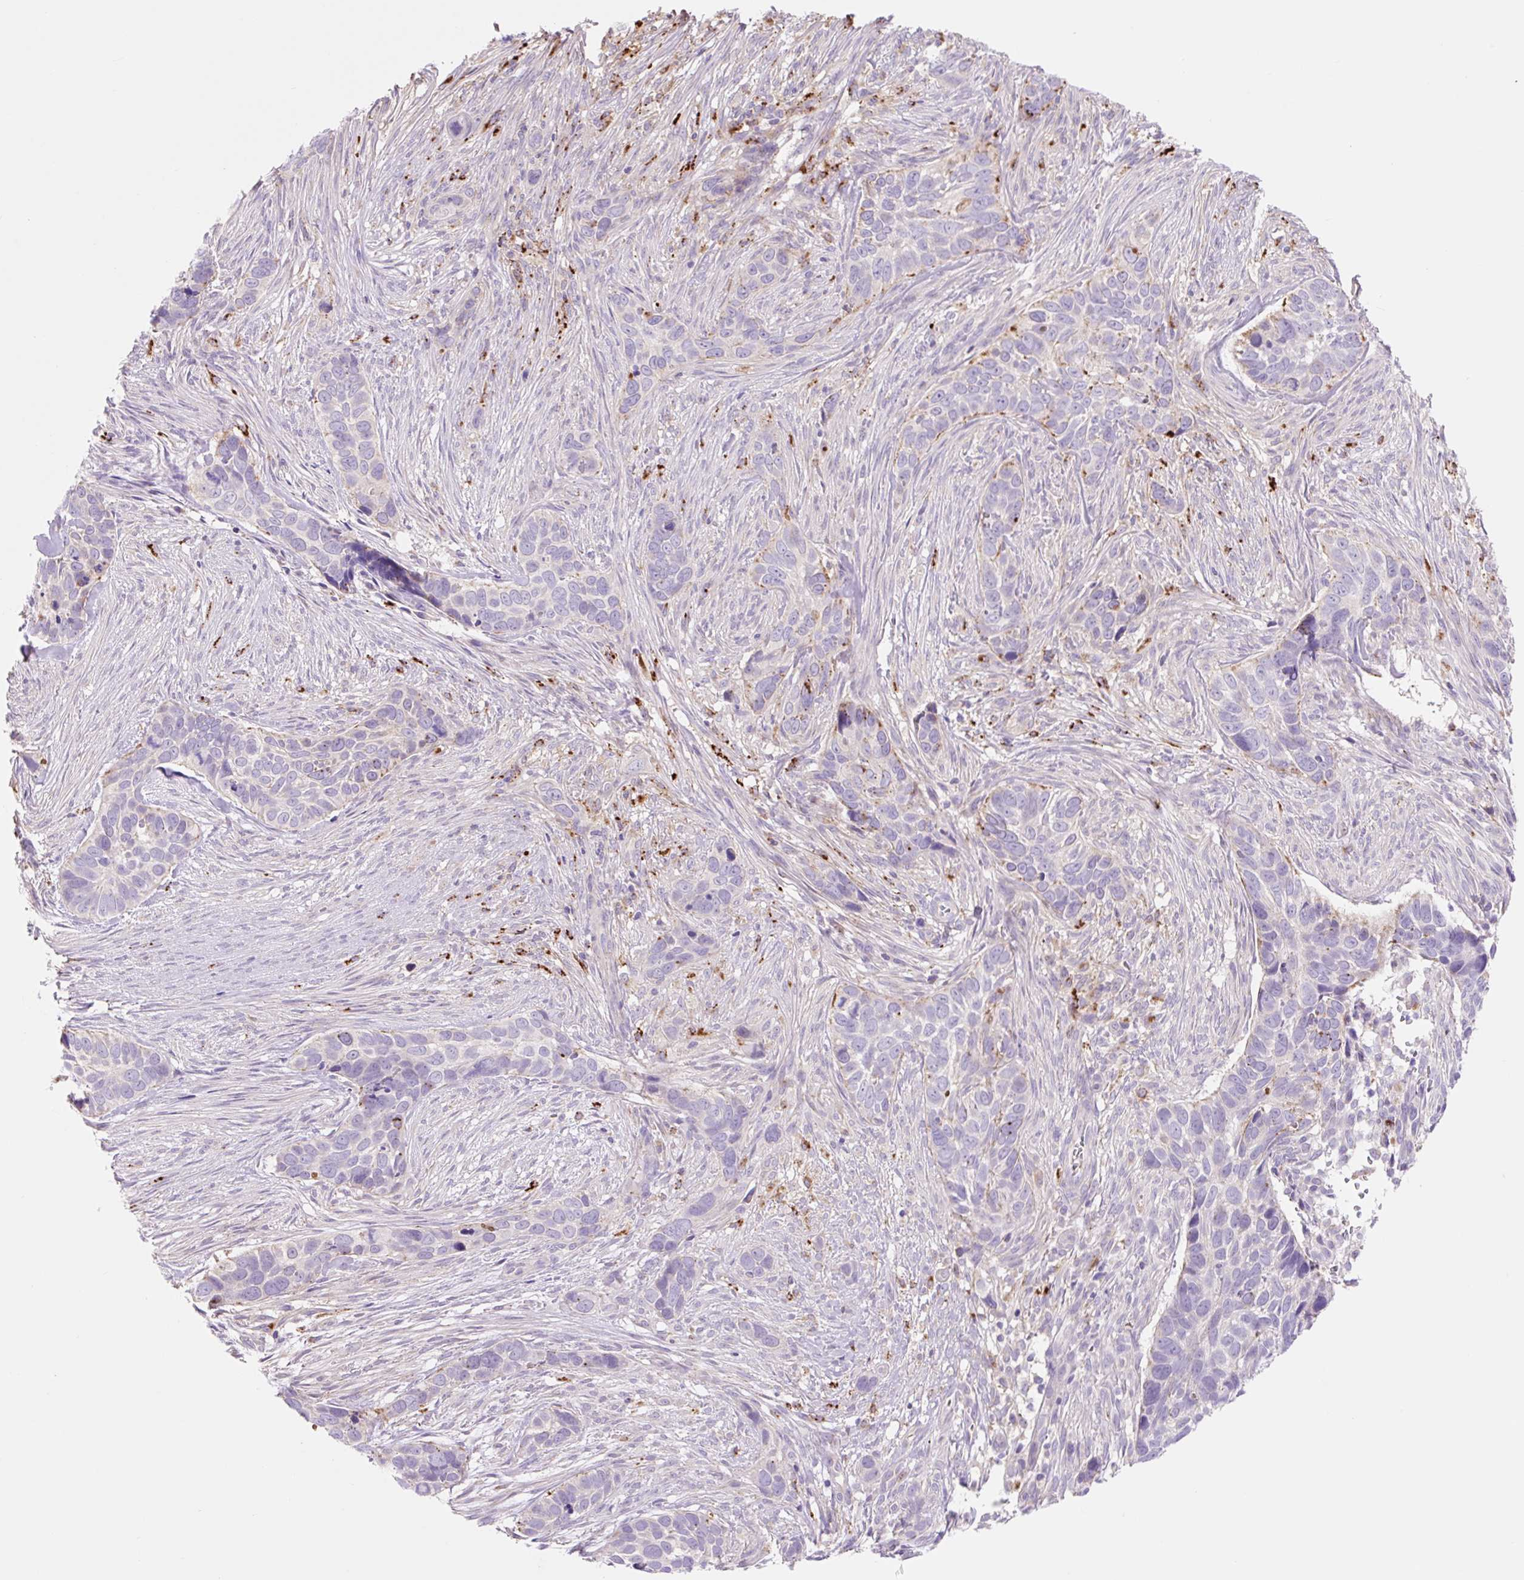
{"staining": {"intensity": "strong", "quantity": "<25%", "location": "cytoplasmic/membranous"}, "tissue": "skin cancer", "cell_type": "Tumor cells", "image_type": "cancer", "snomed": [{"axis": "morphology", "description": "Basal cell carcinoma"}, {"axis": "topography", "description": "Skin"}], "caption": "This is a histology image of IHC staining of skin cancer, which shows strong positivity in the cytoplasmic/membranous of tumor cells.", "gene": "HEXA", "patient": {"sex": "female", "age": 82}}